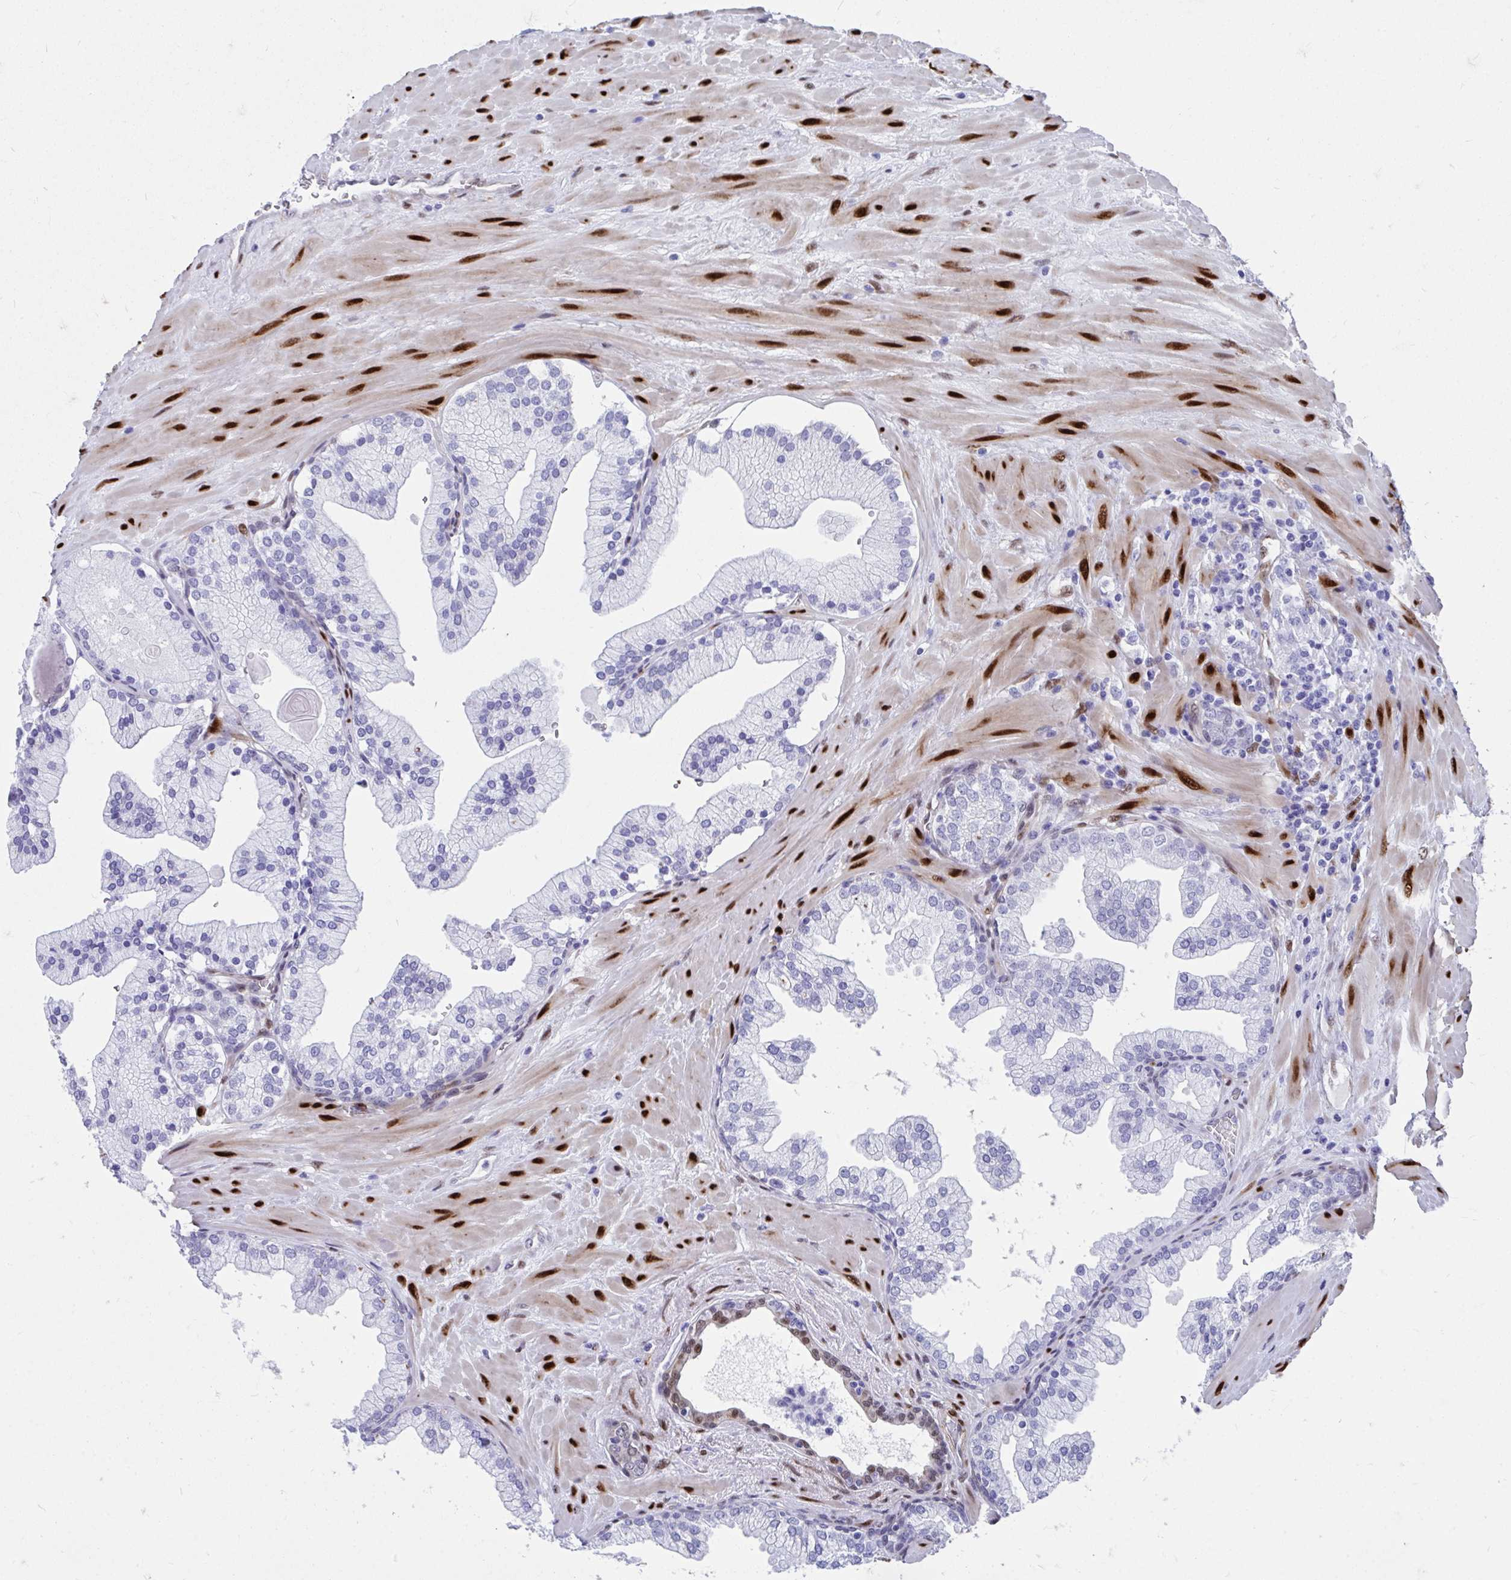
{"staining": {"intensity": "moderate", "quantity": "<25%", "location": "cytoplasmic/membranous,nuclear"}, "tissue": "prostate", "cell_type": "Glandular cells", "image_type": "normal", "snomed": [{"axis": "morphology", "description": "Normal tissue, NOS"}, {"axis": "topography", "description": "Prostate"}, {"axis": "topography", "description": "Peripheral nerve tissue"}], "caption": "Glandular cells exhibit low levels of moderate cytoplasmic/membranous,nuclear staining in approximately <25% of cells in benign prostate. The staining was performed using DAB, with brown indicating positive protein expression. Nuclei are stained blue with hematoxylin.", "gene": "RBPMS", "patient": {"sex": "male", "age": 61}}